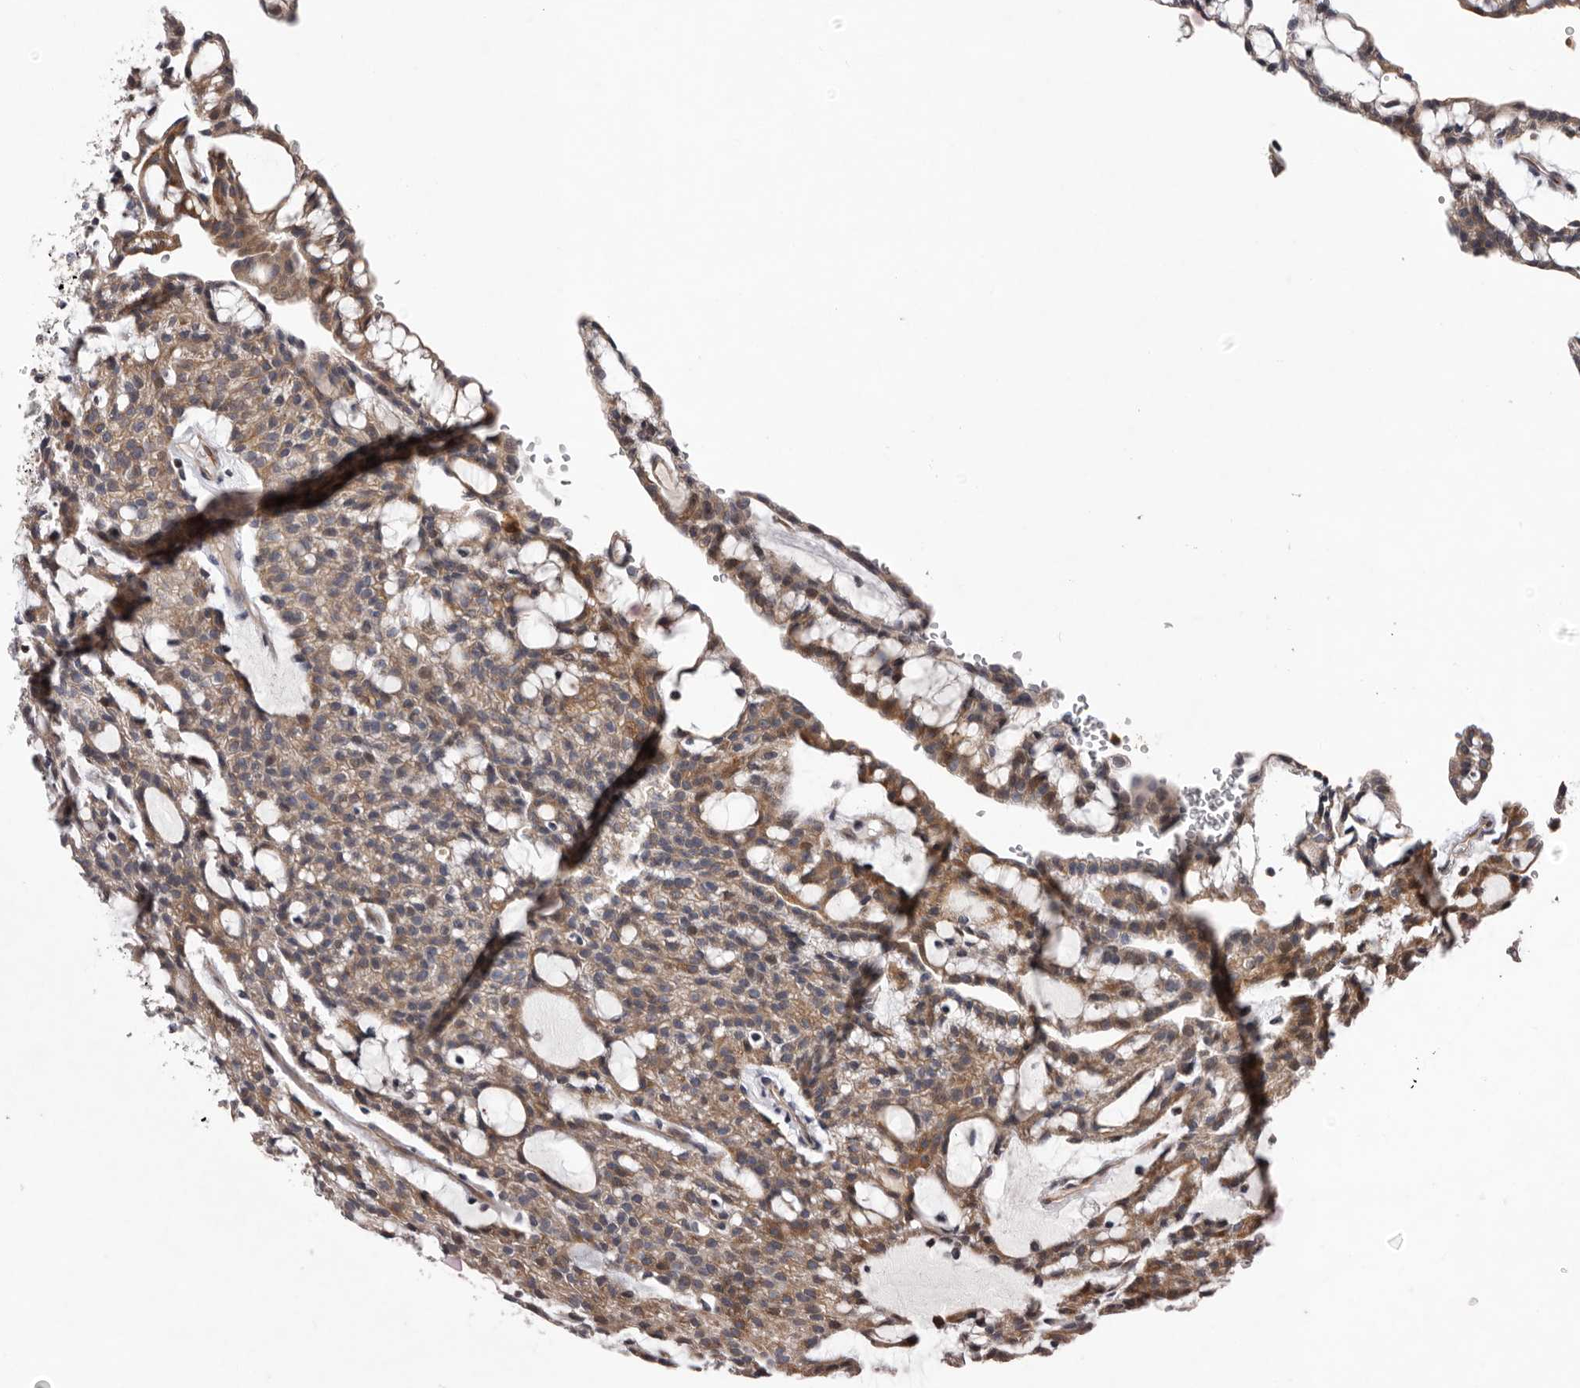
{"staining": {"intensity": "weak", "quantity": ">75%", "location": "cytoplasmic/membranous"}, "tissue": "renal cancer", "cell_type": "Tumor cells", "image_type": "cancer", "snomed": [{"axis": "morphology", "description": "Adenocarcinoma, NOS"}, {"axis": "topography", "description": "Kidney"}], "caption": "Renal cancer tissue demonstrates weak cytoplasmic/membranous expression in about >75% of tumor cells", "gene": "GADD45B", "patient": {"sex": "male", "age": 63}}